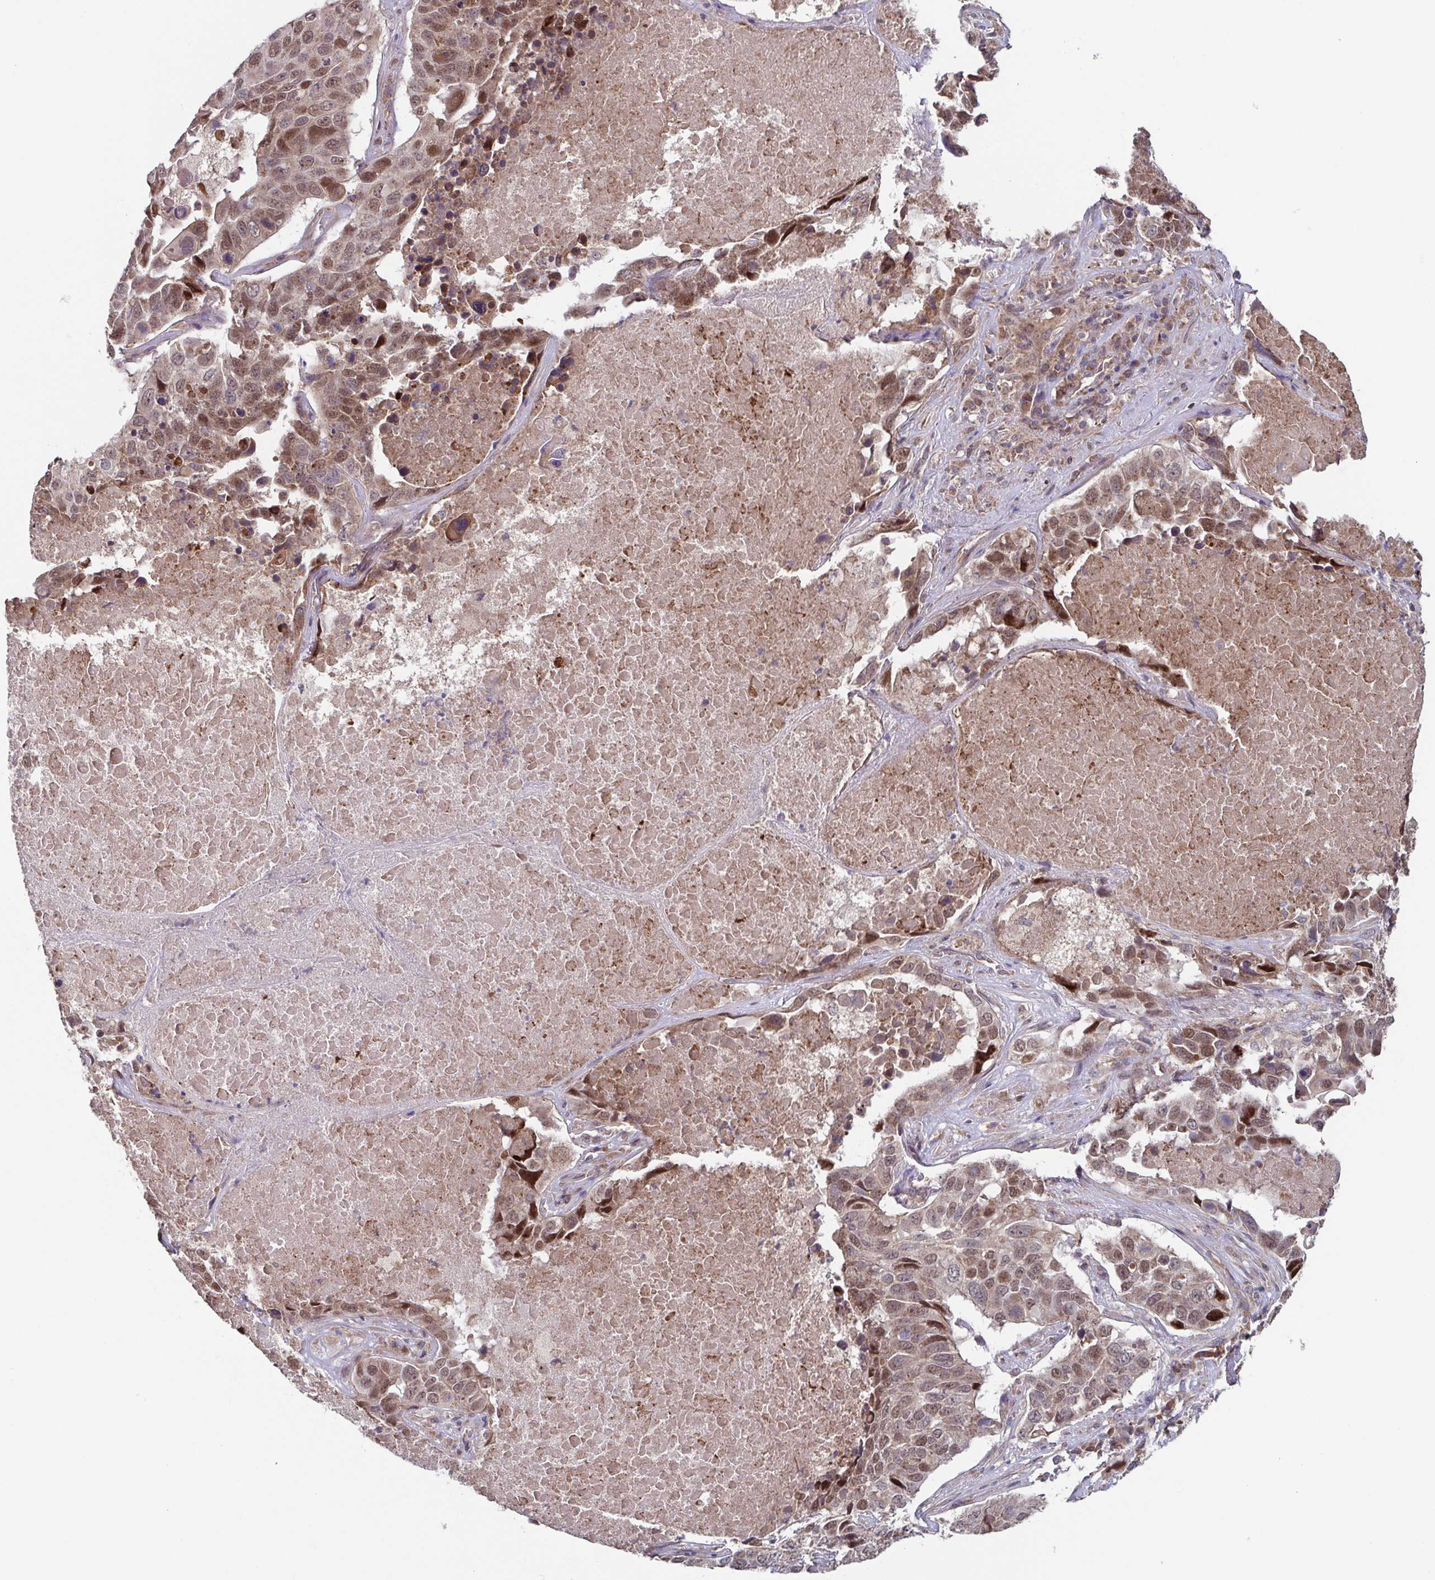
{"staining": {"intensity": "weak", "quantity": ">75%", "location": "cytoplasmic/membranous,nuclear"}, "tissue": "lung cancer", "cell_type": "Tumor cells", "image_type": "cancer", "snomed": [{"axis": "morphology", "description": "Normal tissue, NOS"}, {"axis": "morphology", "description": "Squamous cell carcinoma, NOS"}, {"axis": "topography", "description": "Bronchus"}, {"axis": "topography", "description": "Lung"}], "caption": "A brown stain labels weak cytoplasmic/membranous and nuclear positivity of a protein in lung cancer tumor cells.", "gene": "TTC19", "patient": {"sex": "male", "age": 64}}